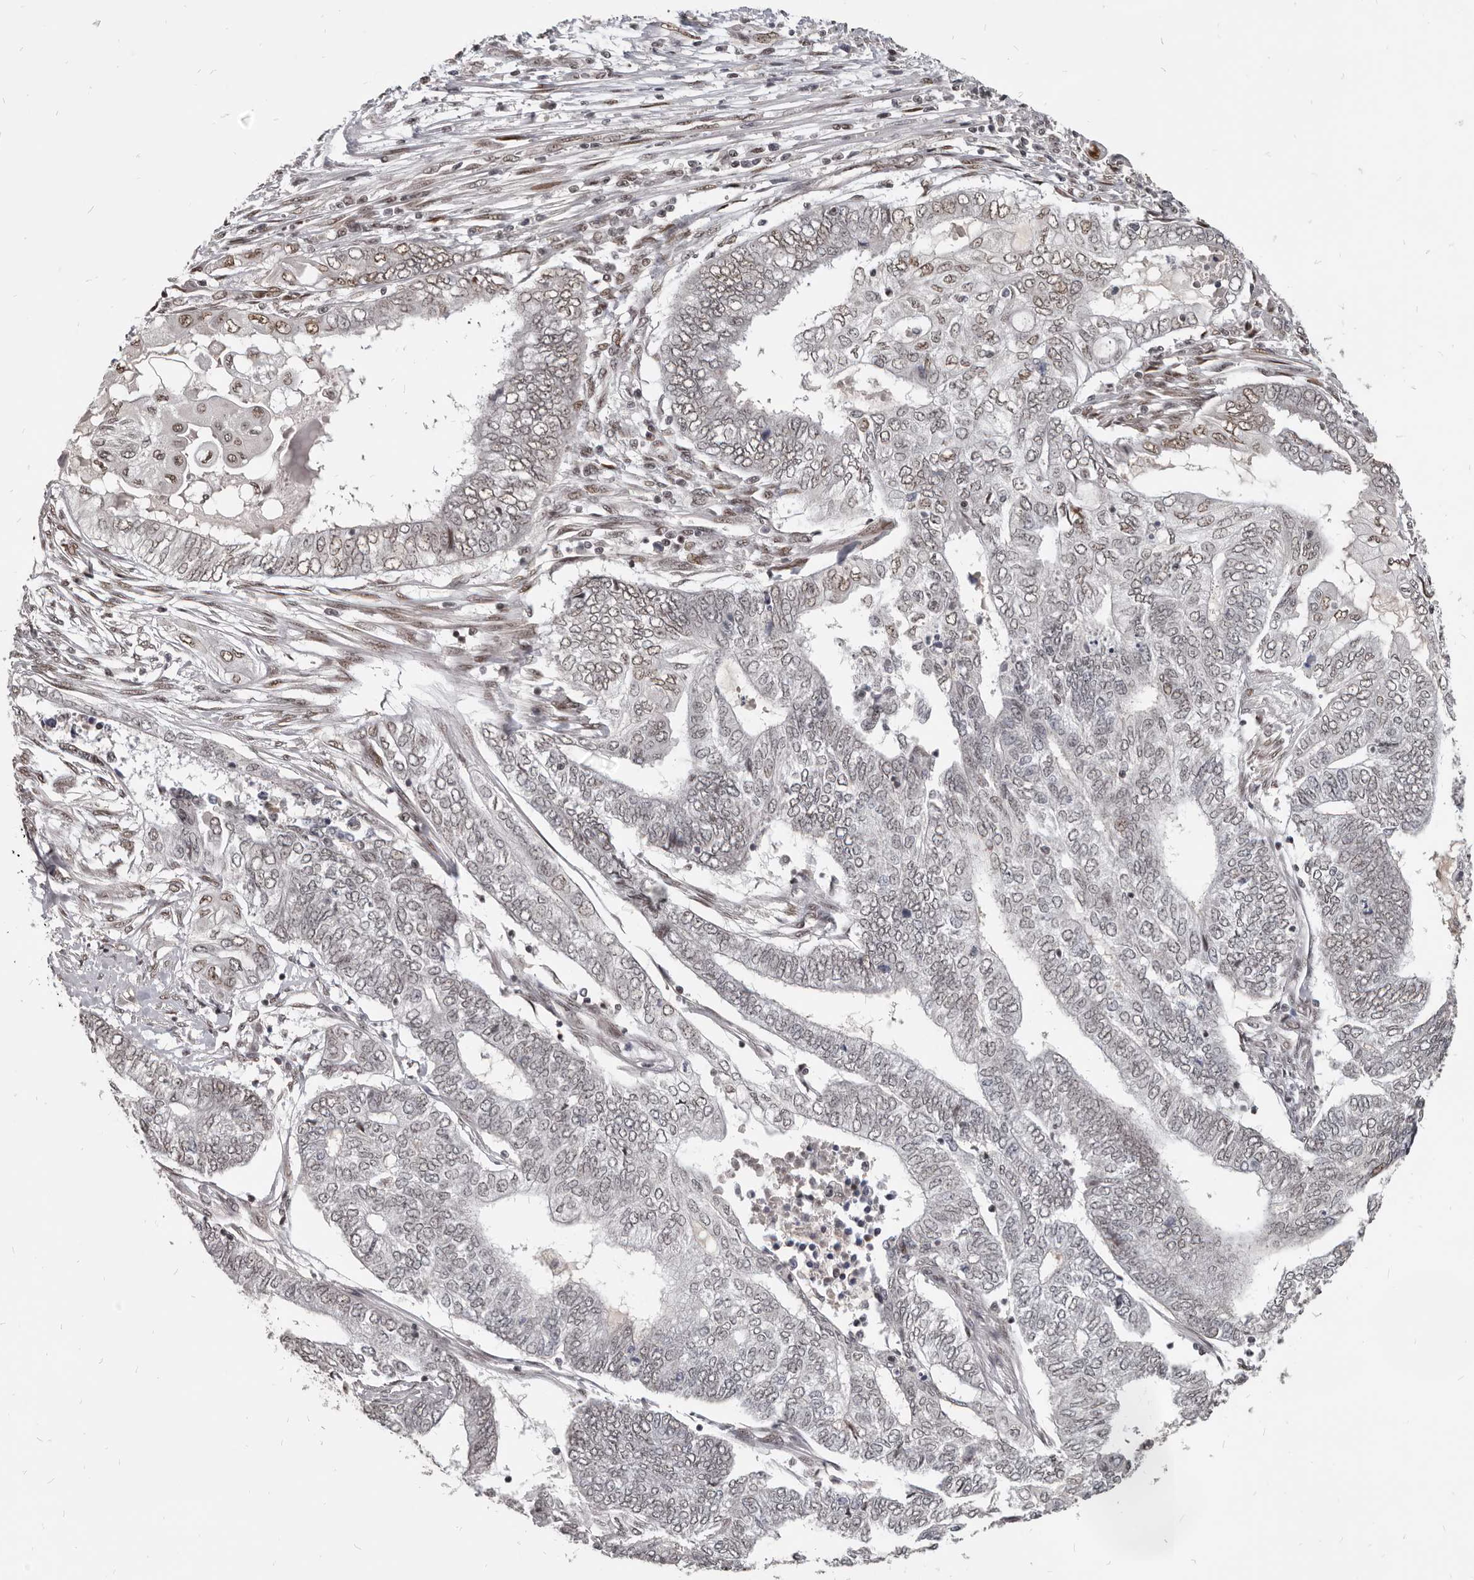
{"staining": {"intensity": "weak", "quantity": "<25%", "location": "nuclear"}, "tissue": "endometrial cancer", "cell_type": "Tumor cells", "image_type": "cancer", "snomed": [{"axis": "morphology", "description": "Adenocarcinoma, NOS"}, {"axis": "topography", "description": "Uterus"}, {"axis": "topography", "description": "Endometrium"}], "caption": "Immunohistochemistry (IHC) of endometrial cancer exhibits no staining in tumor cells.", "gene": "ATF5", "patient": {"sex": "female", "age": 70}}